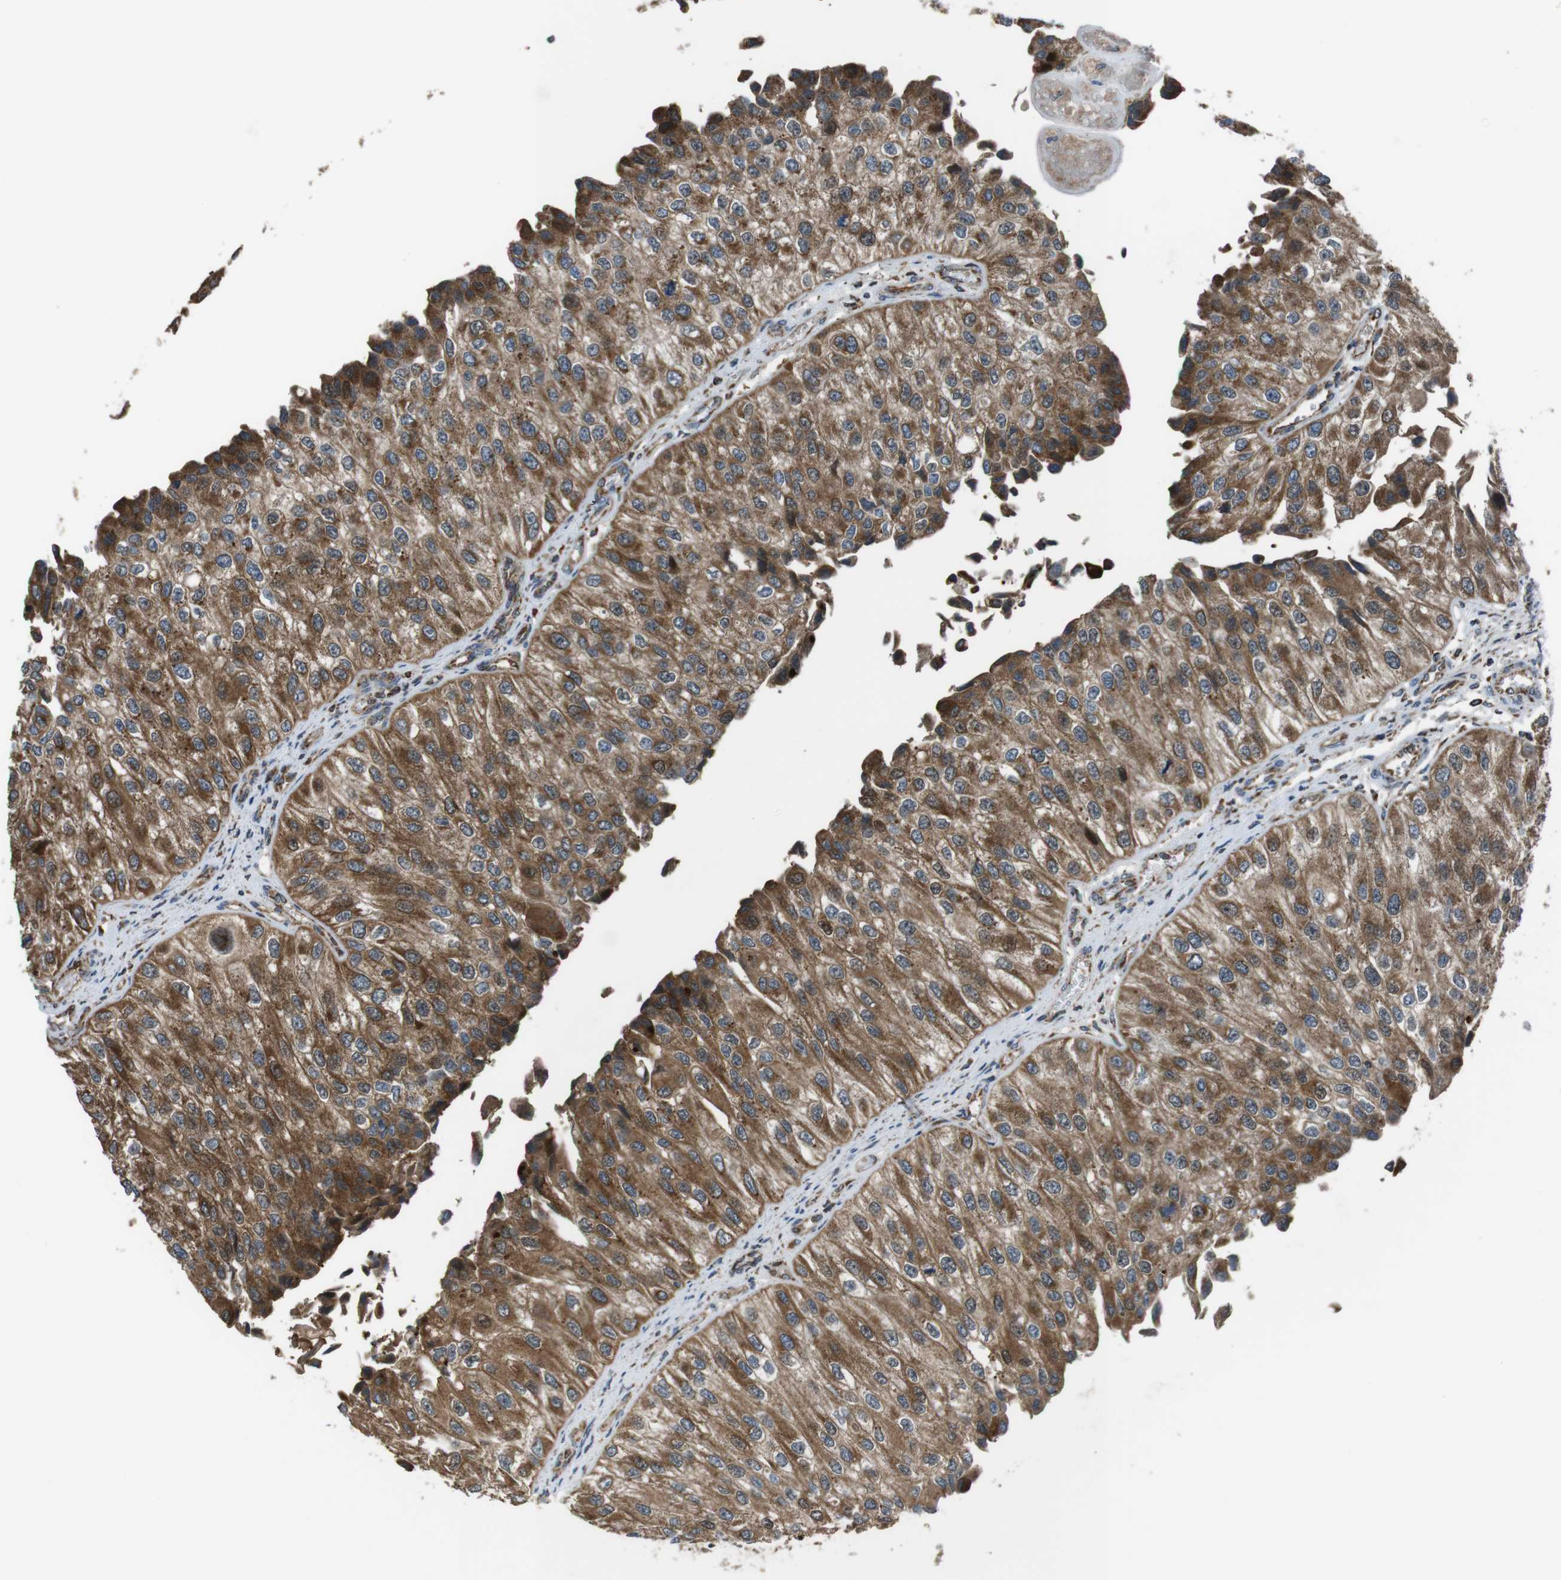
{"staining": {"intensity": "moderate", "quantity": ">75%", "location": "cytoplasmic/membranous"}, "tissue": "urothelial cancer", "cell_type": "Tumor cells", "image_type": "cancer", "snomed": [{"axis": "morphology", "description": "Urothelial carcinoma, High grade"}, {"axis": "topography", "description": "Kidney"}, {"axis": "topography", "description": "Urinary bladder"}], "caption": "Protein analysis of high-grade urothelial carcinoma tissue reveals moderate cytoplasmic/membranous positivity in approximately >75% of tumor cells.", "gene": "GIMAP8", "patient": {"sex": "male", "age": 77}}